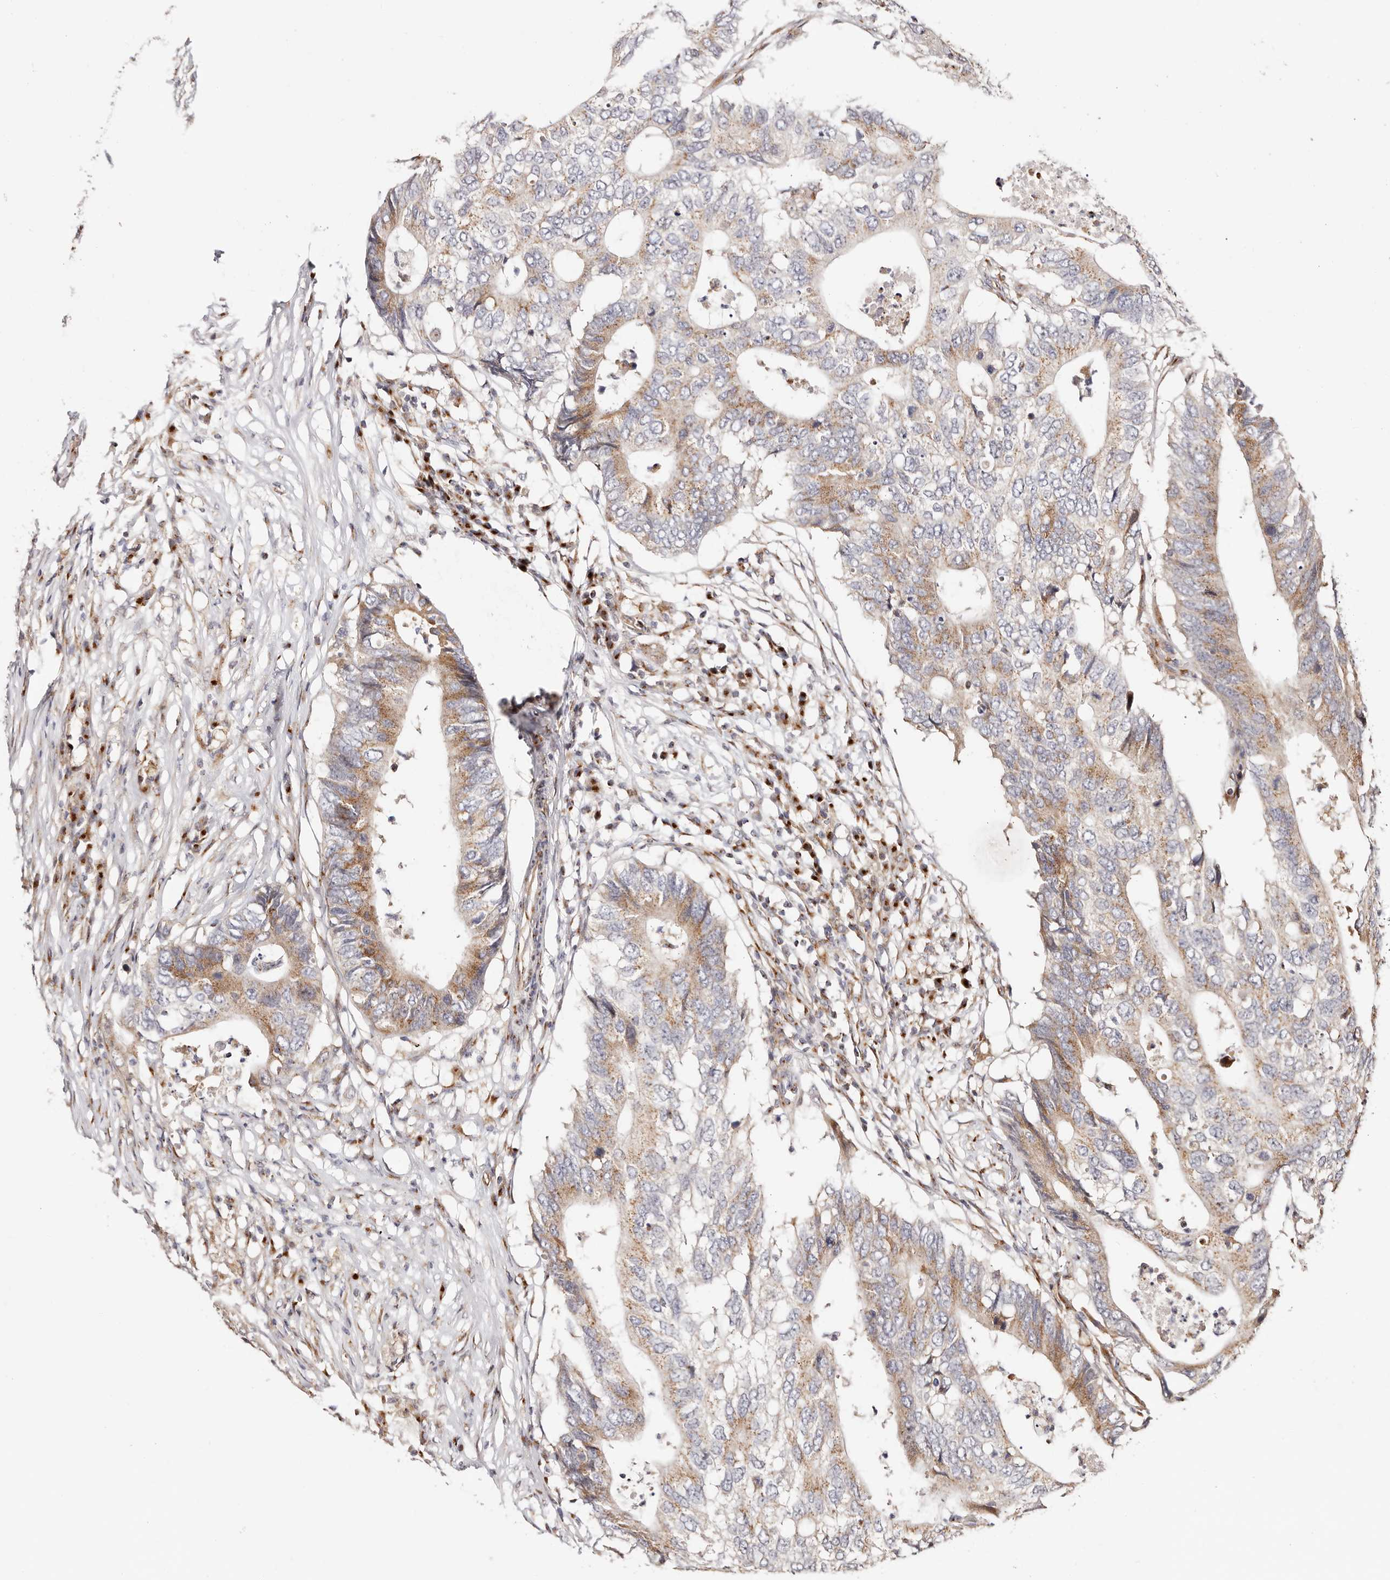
{"staining": {"intensity": "moderate", "quantity": "25%-75%", "location": "cytoplasmic/membranous"}, "tissue": "colorectal cancer", "cell_type": "Tumor cells", "image_type": "cancer", "snomed": [{"axis": "morphology", "description": "Adenocarcinoma, NOS"}, {"axis": "topography", "description": "Colon"}], "caption": "This micrograph demonstrates immunohistochemistry (IHC) staining of colorectal adenocarcinoma, with medium moderate cytoplasmic/membranous expression in about 25%-75% of tumor cells.", "gene": "MAPK6", "patient": {"sex": "male", "age": 71}}